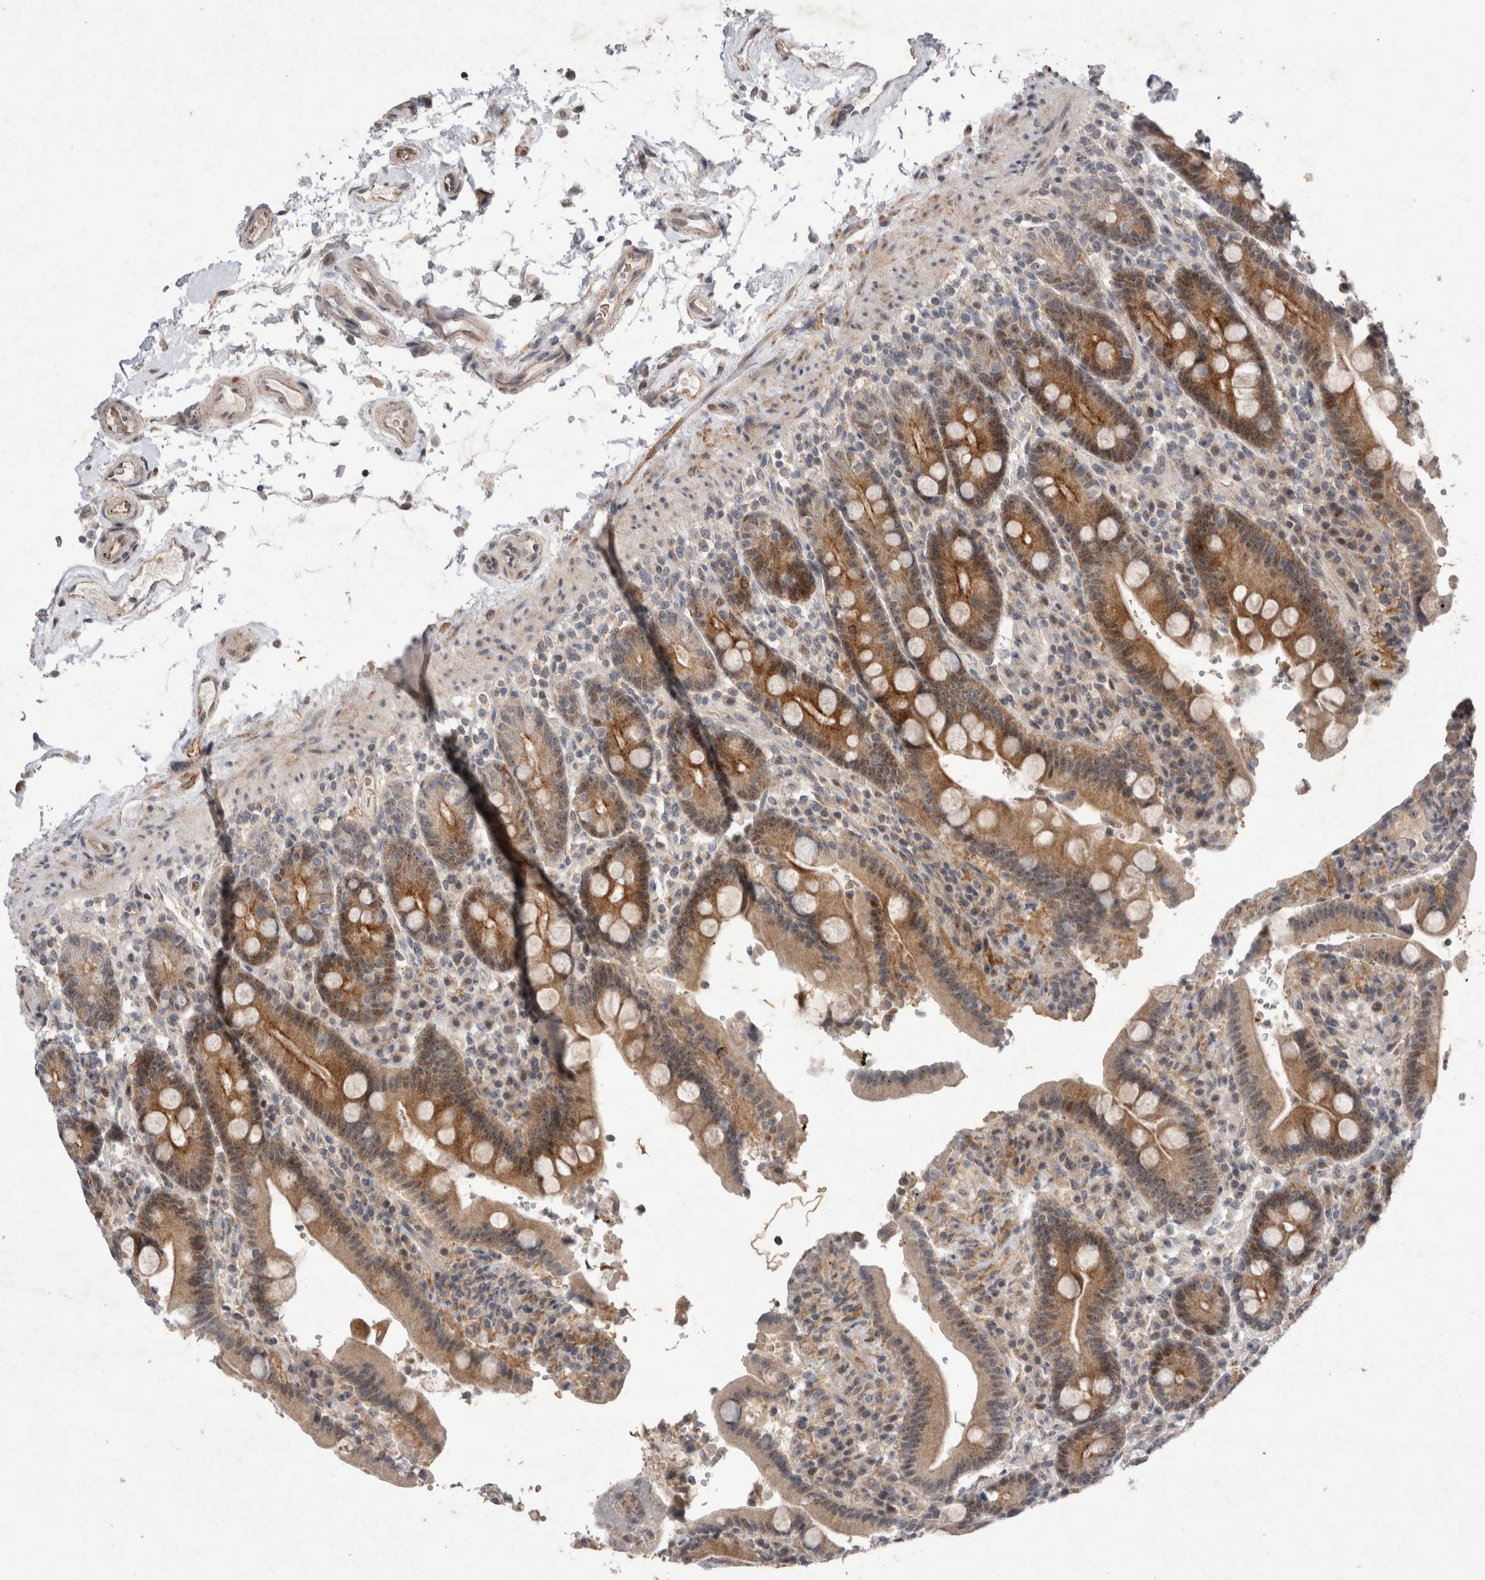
{"staining": {"intensity": "moderate", "quantity": ">75%", "location": "cytoplasmic/membranous,nuclear"}, "tissue": "duodenum", "cell_type": "Glandular cells", "image_type": "normal", "snomed": [{"axis": "morphology", "description": "Normal tissue, NOS"}, {"axis": "topography", "description": "Small intestine, NOS"}], "caption": "Protein analysis of unremarkable duodenum exhibits moderate cytoplasmic/membranous,nuclear positivity in approximately >75% of glandular cells.", "gene": "STK11", "patient": {"sex": "female", "age": 71}}